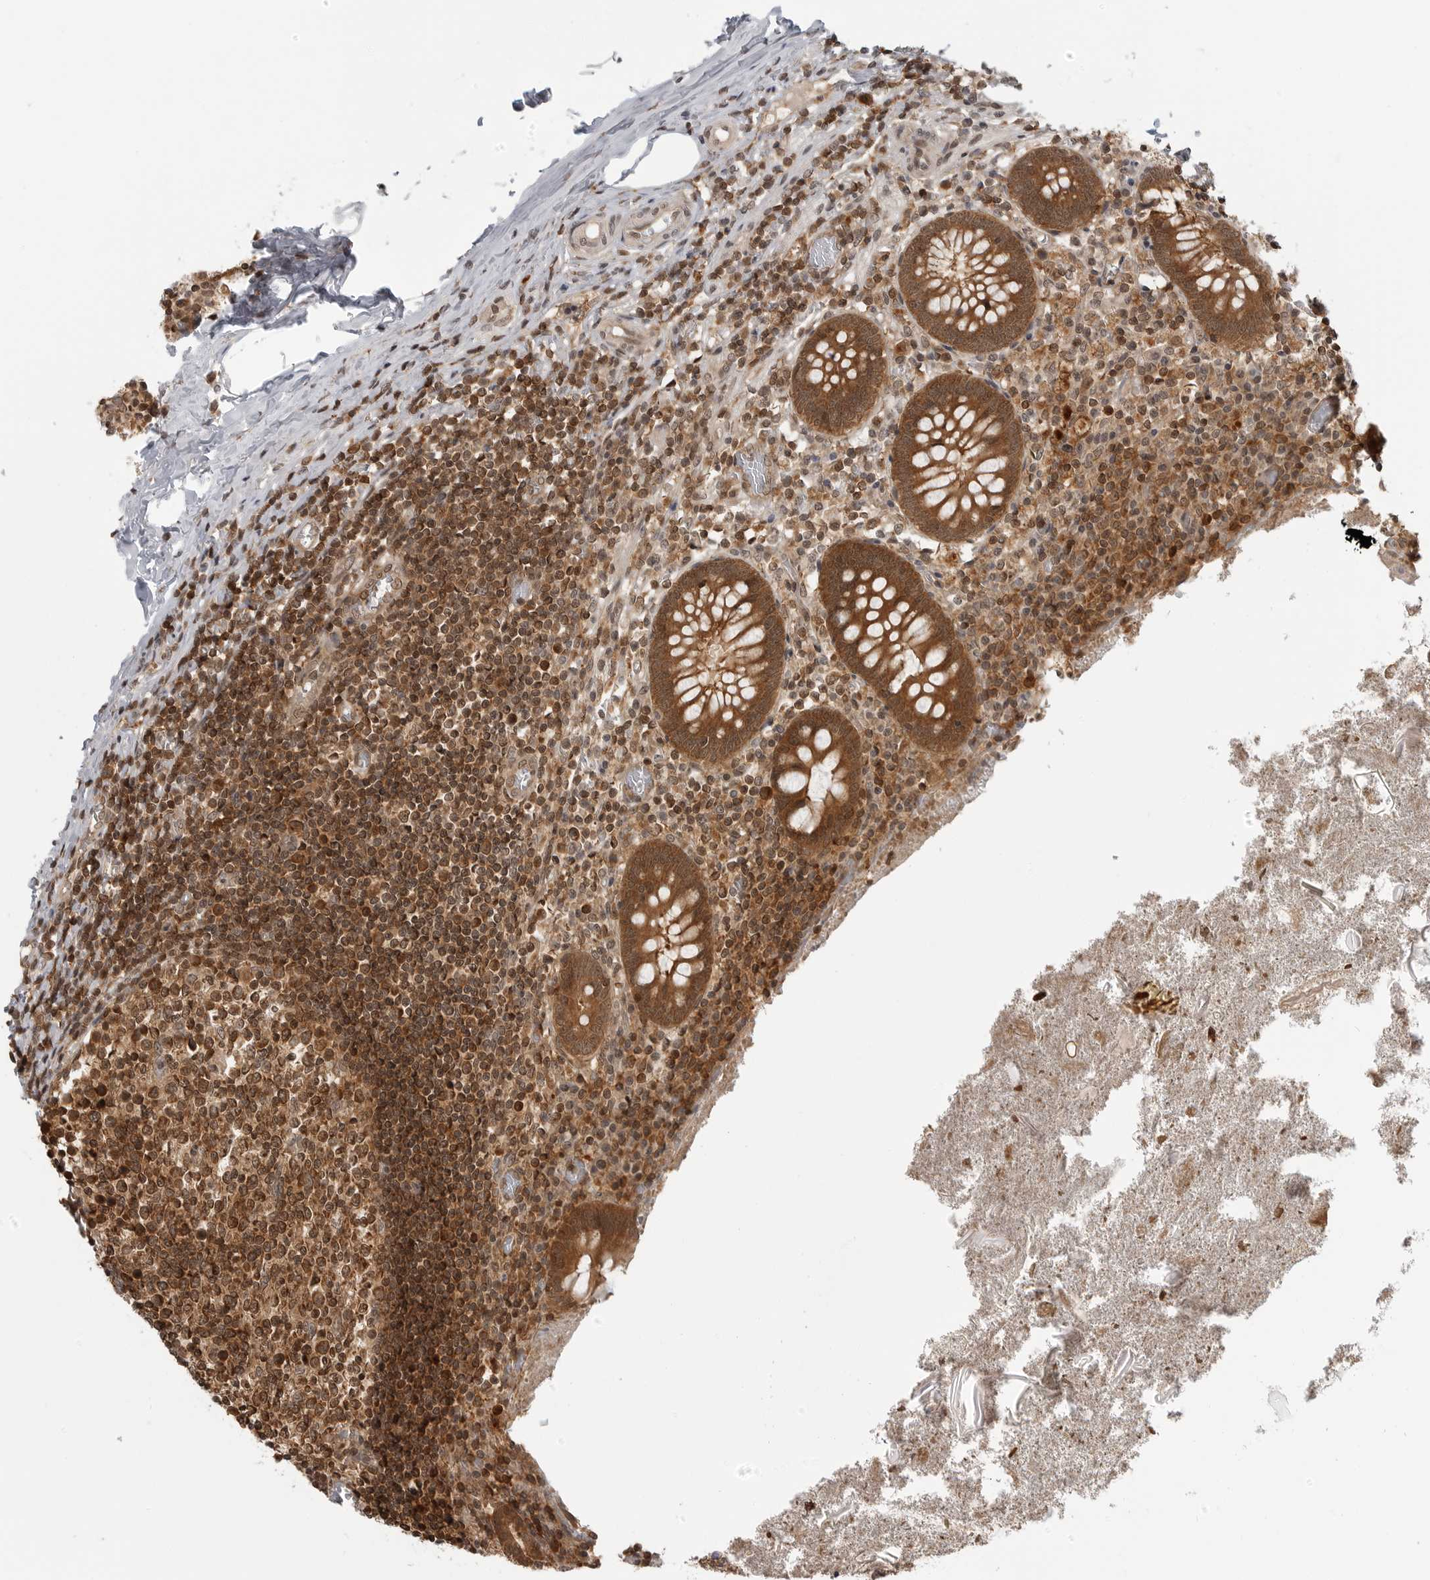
{"staining": {"intensity": "strong", "quantity": ">75%", "location": "cytoplasmic/membranous"}, "tissue": "appendix", "cell_type": "Glandular cells", "image_type": "normal", "snomed": [{"axis": "morphology", "description": "Normal tissue, NOS"}, {"axis": "topography", "description": "Appendix"}], "caption": "DAB (3,3'-diaminobenzidine) immunohistochemical staining of normal appendix demonstrates strong cytoplasmic/membranous protein positivity in approximately >75% of glandular cells.", "gene": "SZRD1", "patient": {"sex": "female", "age": 17}}